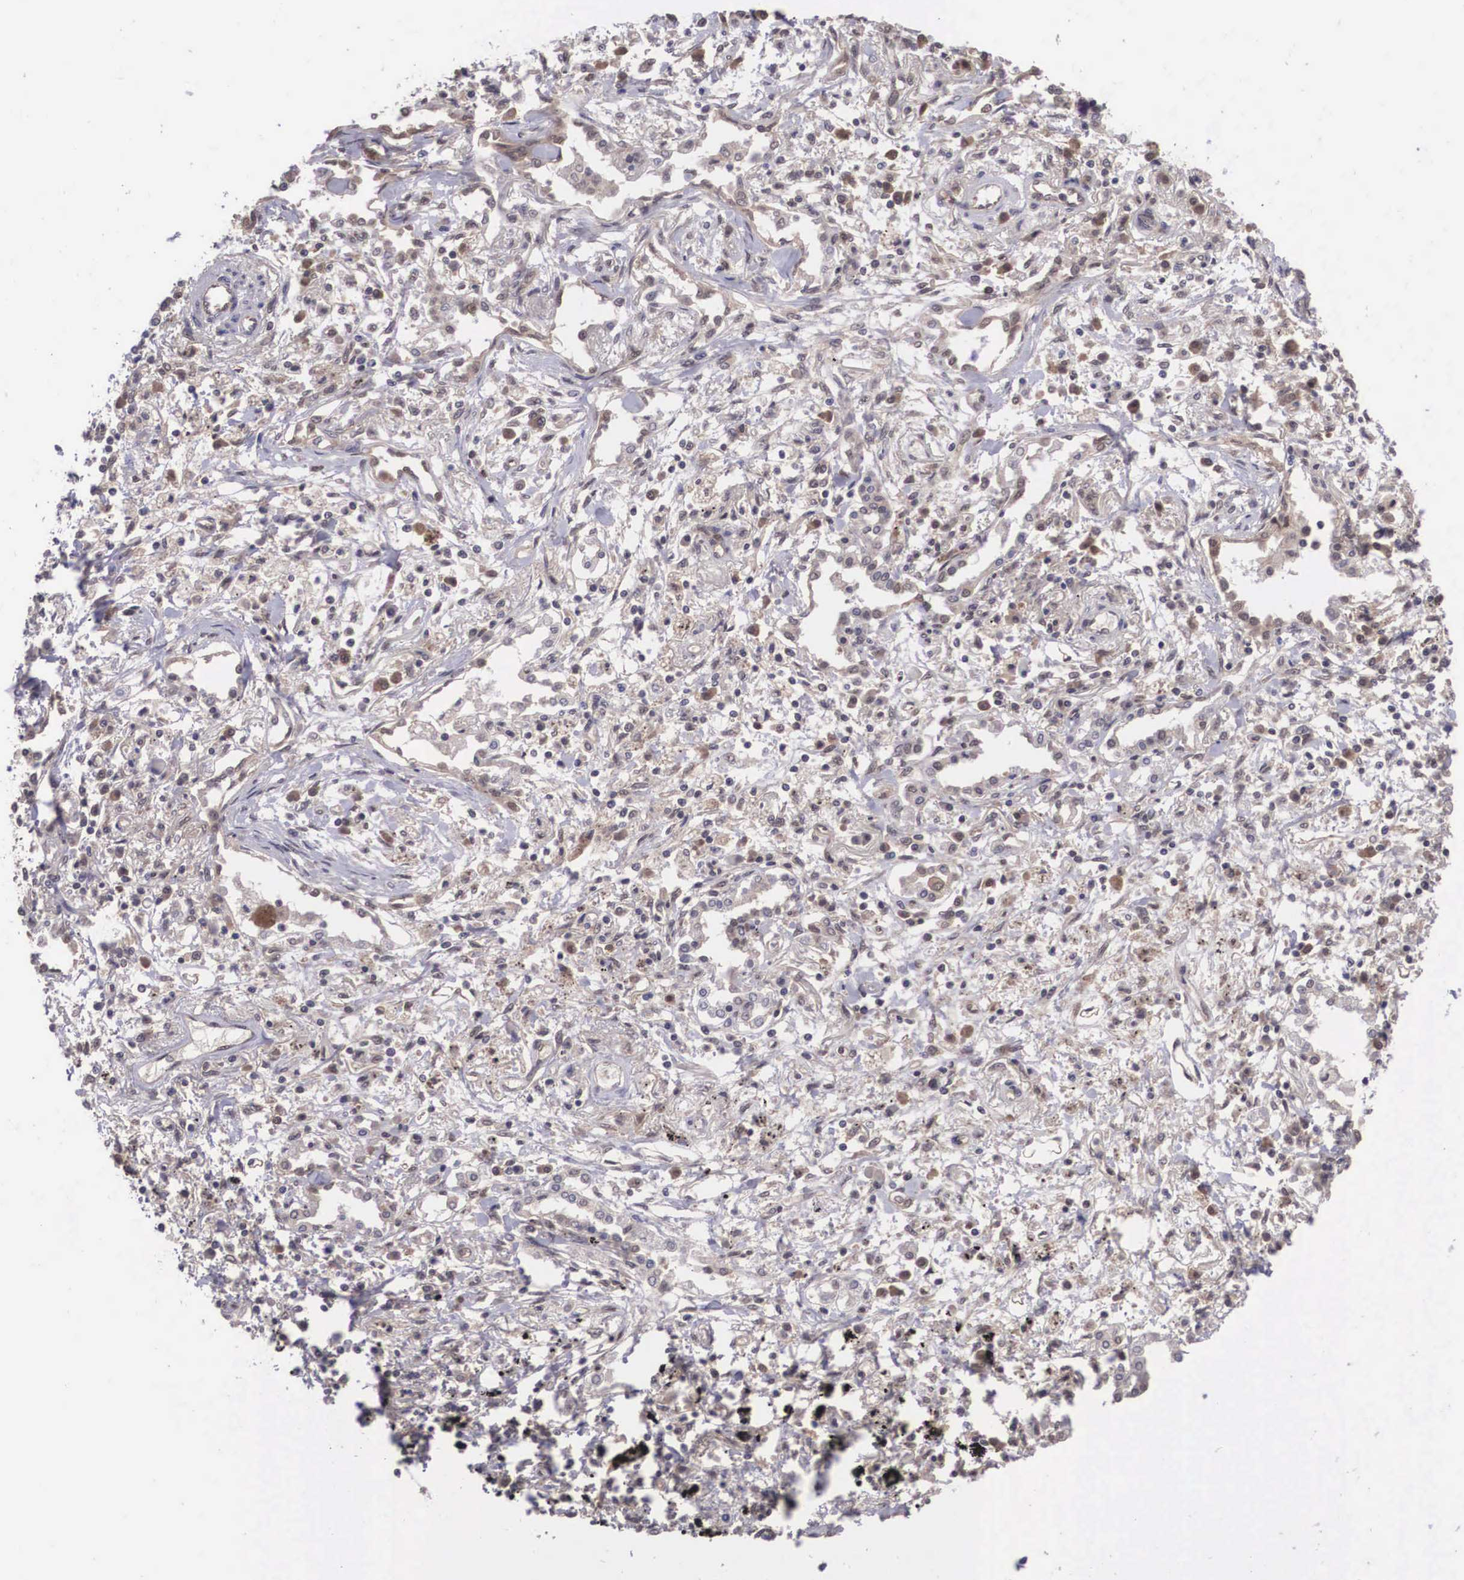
{"staining": {"intensity": "weak", "quantity": "25%-75%", "location": "cytoplasmic/membranous"}, "tissue": "lung cancer", "cell_type": "Tumor cells", "image_type": "cancer", "snomed": [{"axis": "morphology", "description": "Adenocarcinoma, NOS"}, {"axis": "topography", "description": "Lung"}], "caption": "Weak cytoplasmic/membranous staining for a protein is present in about 25%-75% of tumor cells of lung adenocarcinoma using immunohistochemistry (IHC).", "gene": "VASH1", "patient": {"sex": "male", "age": 60}}